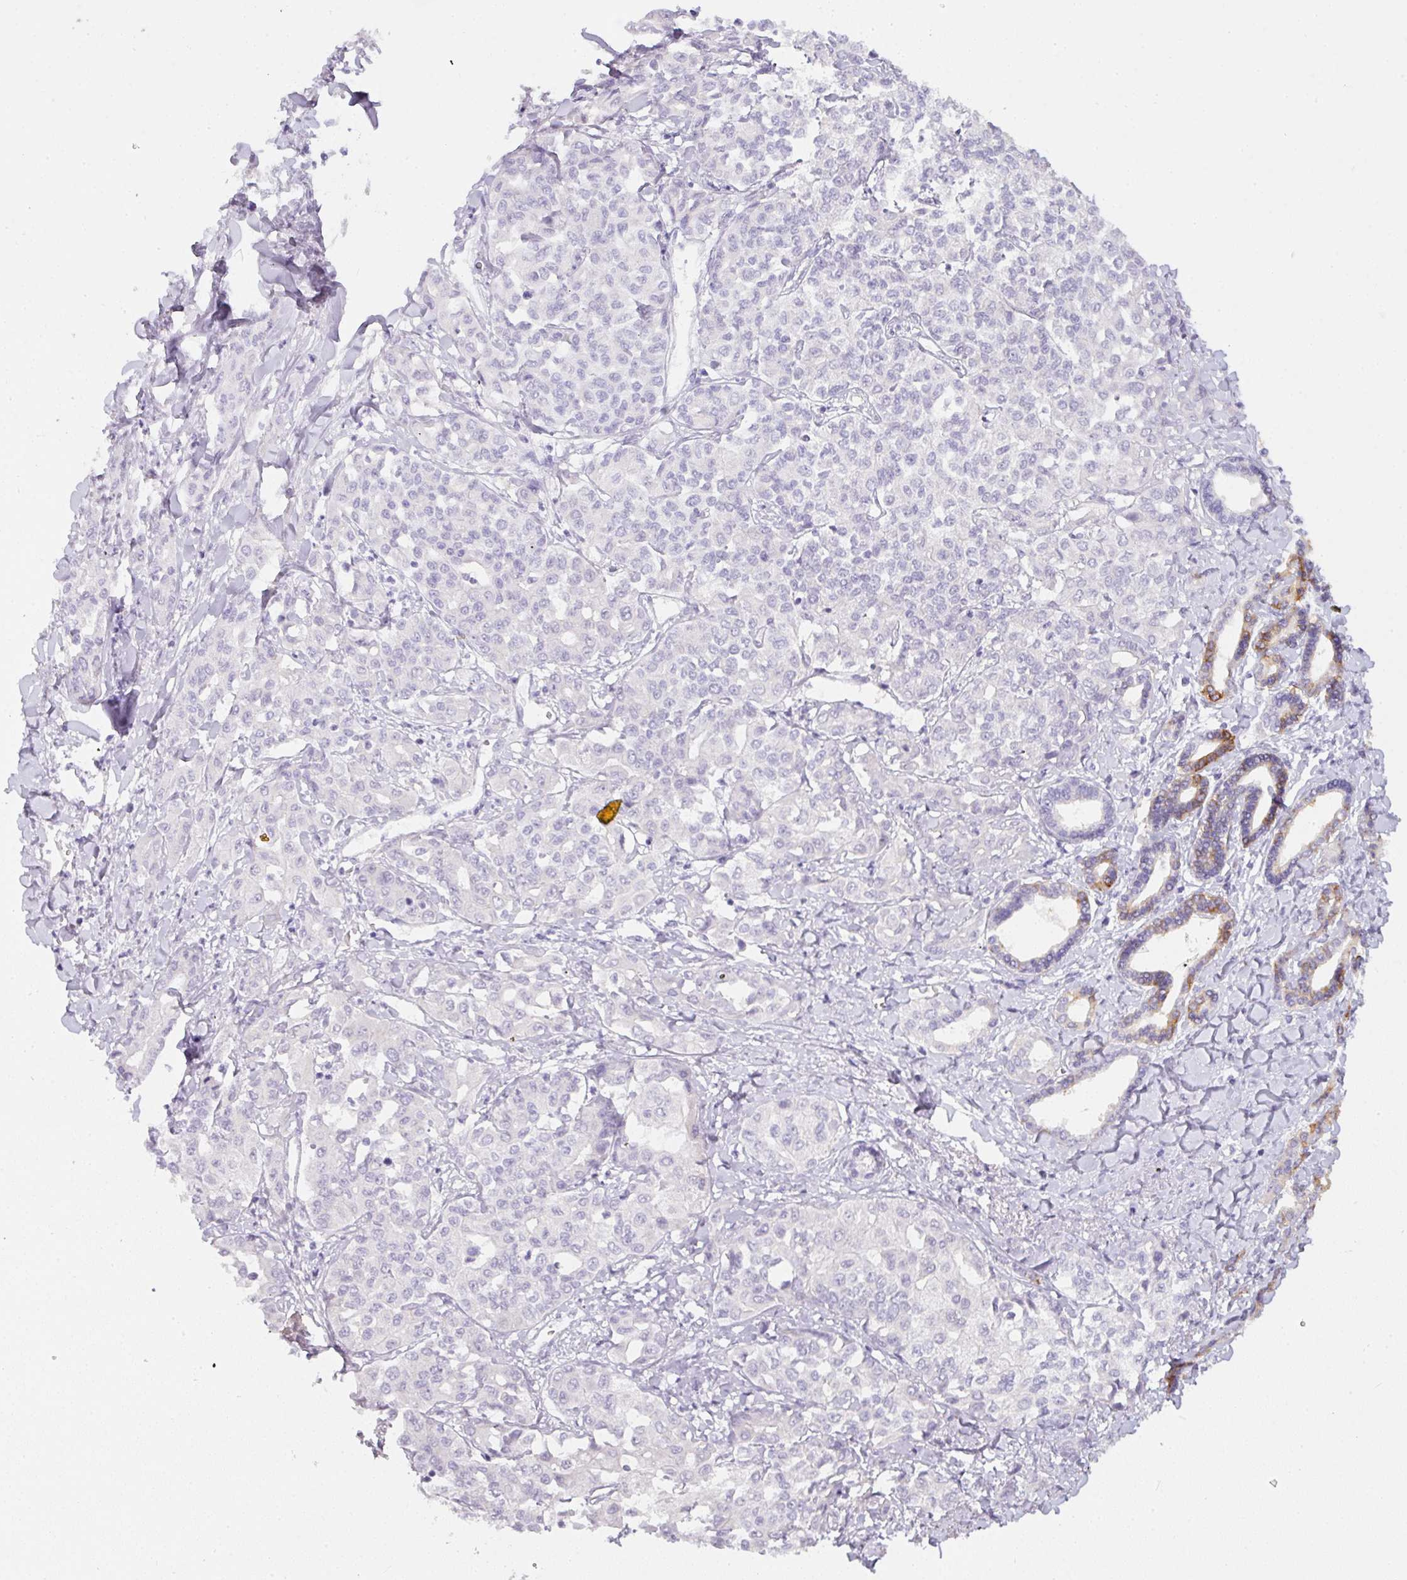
{"staining": {"intensity": "negative", "quantity": "none", "location": "none"}, "tissue": "liver cancer", "cell_type": "Tumor cells", "image_type": "cancer", "snomed": [{"axis": "morphology", "description": "Cholangiocarcinoma"}, {"axis": "topography", "description": "Liver"}], "caption": "A micrograph of cholangiocarcinoma (liver) stained for a protein shows no brown staining in tumor cells. (Immunohistochemistry, brightfield microscopy, high magnification).", "gene": "SLC2A2", "patient": {"sex": "female", "age": 77}}